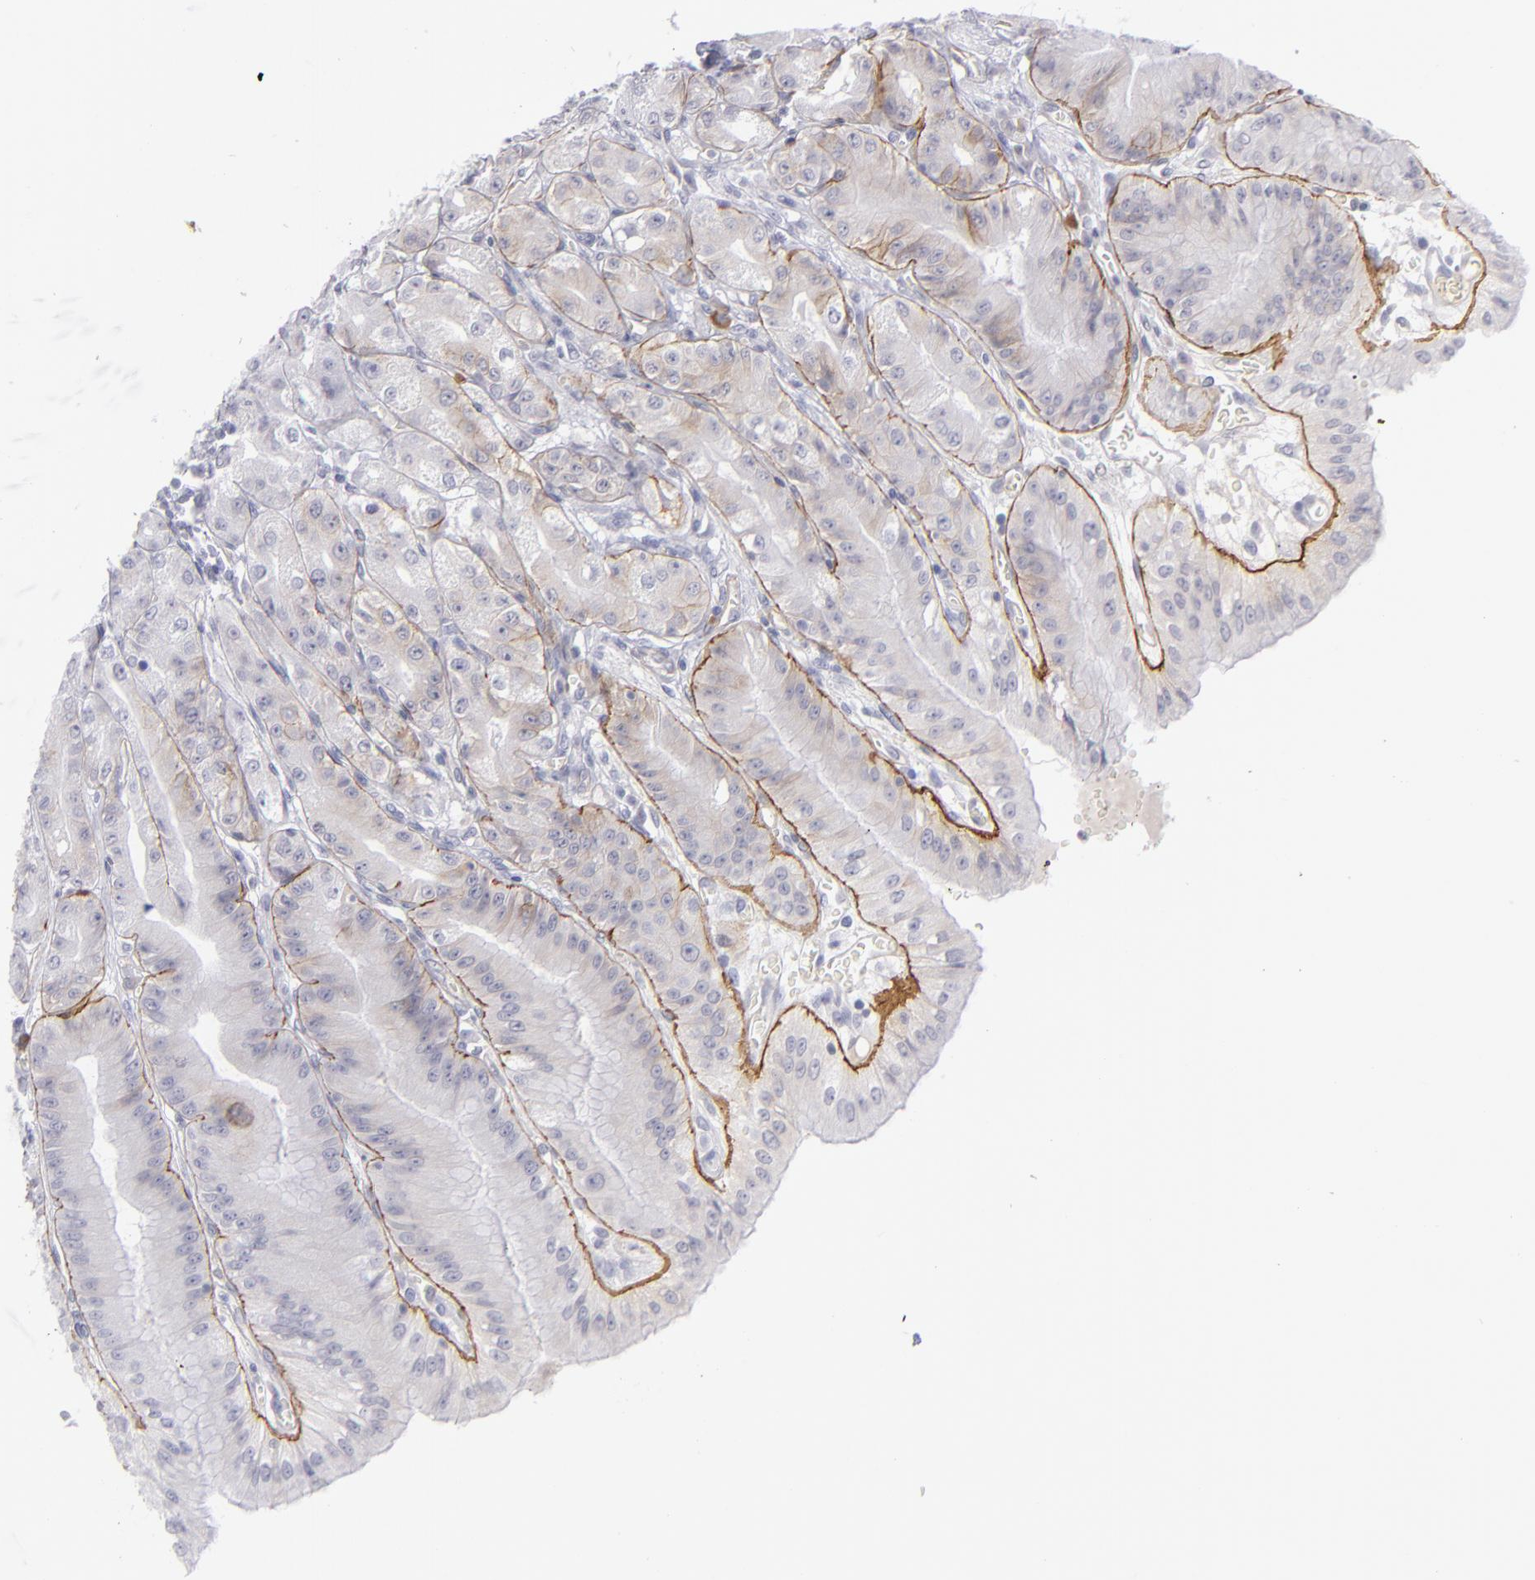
{"staining": {"intensity": "strong", "quantity": "25%-75%", "location": "cytoplasmic/membranous"}, "tissue": "stomach", "cell_type": "Glandular cells", "image_type": "normal", "snomed": [{"axis": "morphology", "description": "Normal tissue, NOS"}, {"axis": "topography", "description": "Stomach, lower"}], "caption": "This is a photomicrograph of IHC staining of normal stomach, which shows strong staining in the cytoplasmic/membranous of glandular cells.", "gene": "ITGB4", "patient": {"sex": "male", "age": 71}}